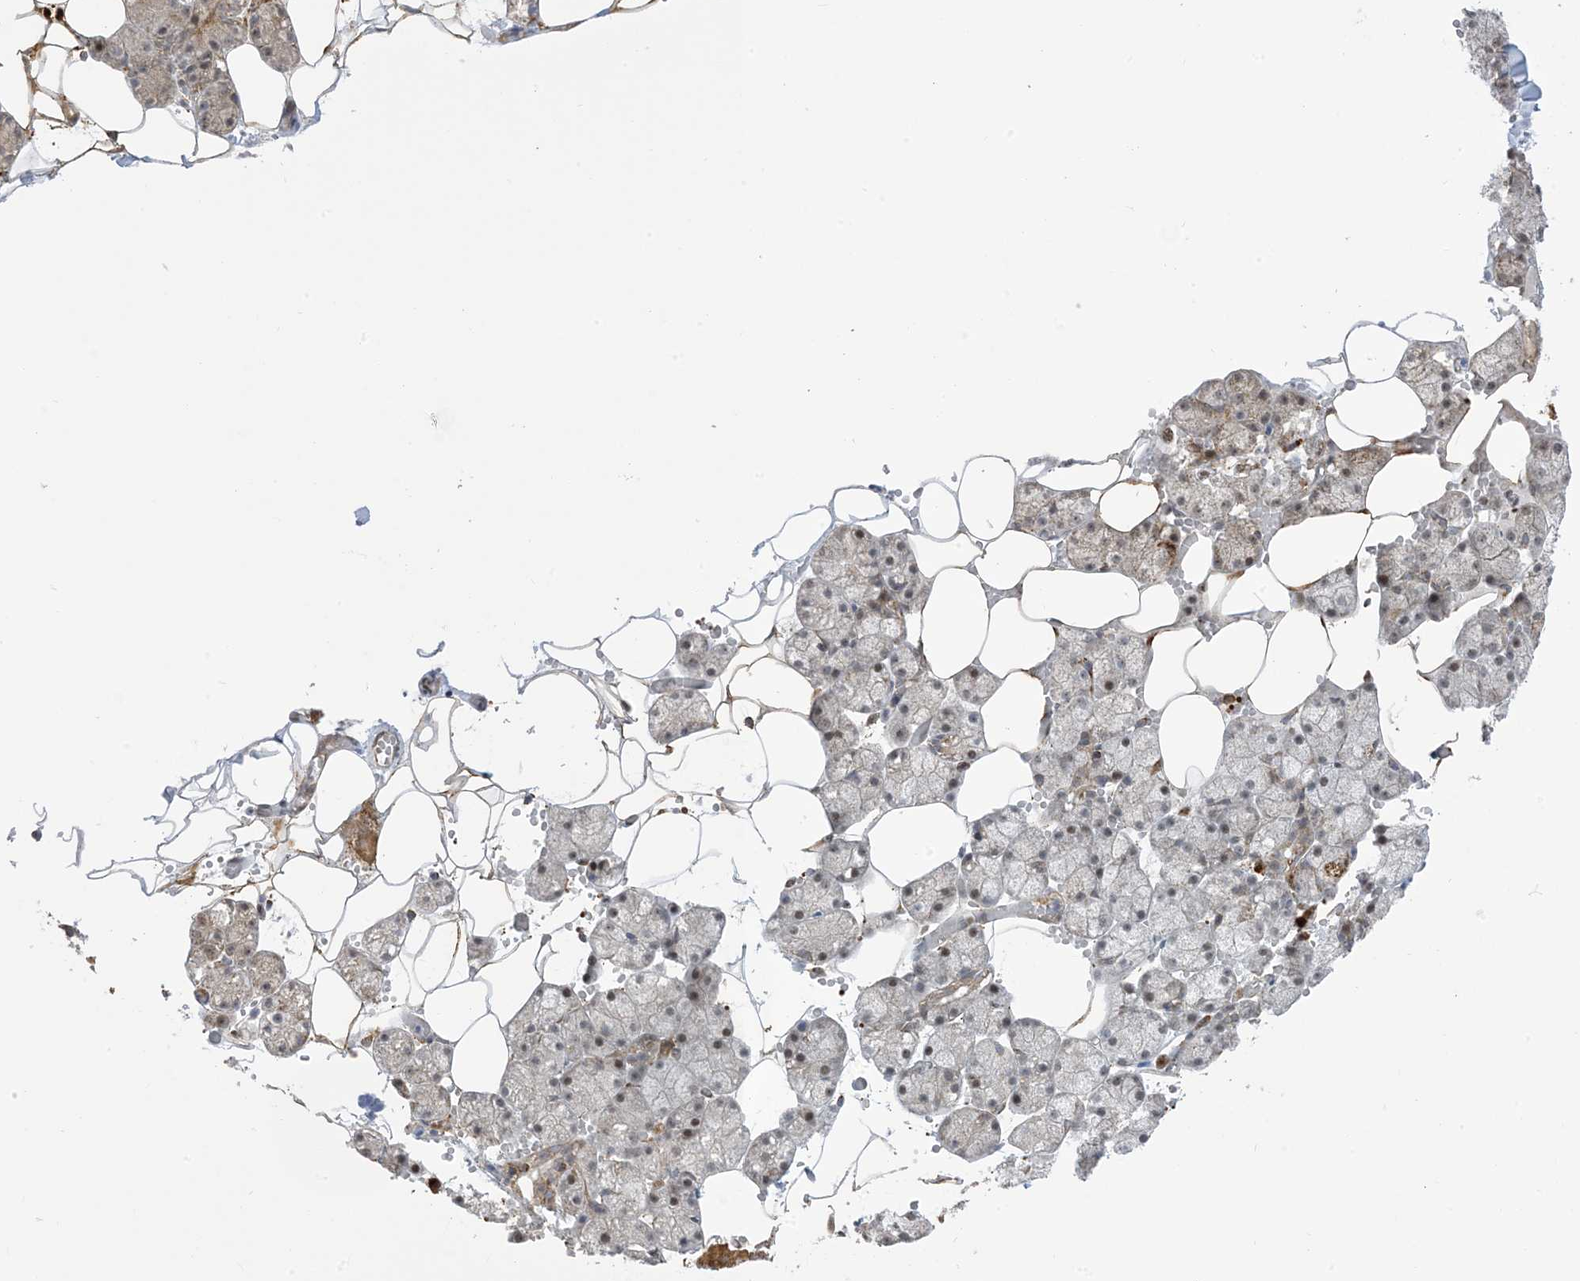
{"staining": {"intensity": "moderate", "quantity": "25%-75%", "location": "cytoplasmic/membranous"}, "tissue": "salivary gland", "cell_type": "Glandular cells", "image_type": "normal", "snomed": [{"axis": "morphology", "description": "Normal tissue, NOS"}, {"axis": "topography", "description": "Salivary gland"}], "caption": "This histopathology image demonstrates immunohistochemistry (IHC) staining of normal salivary gland, with medium moderate cytoplasmic/membranous positivity in approximately 25%-75% of glandular cells.", "gene": "MAPKBP1", "patient": {"sex": "male", "age": 62}}